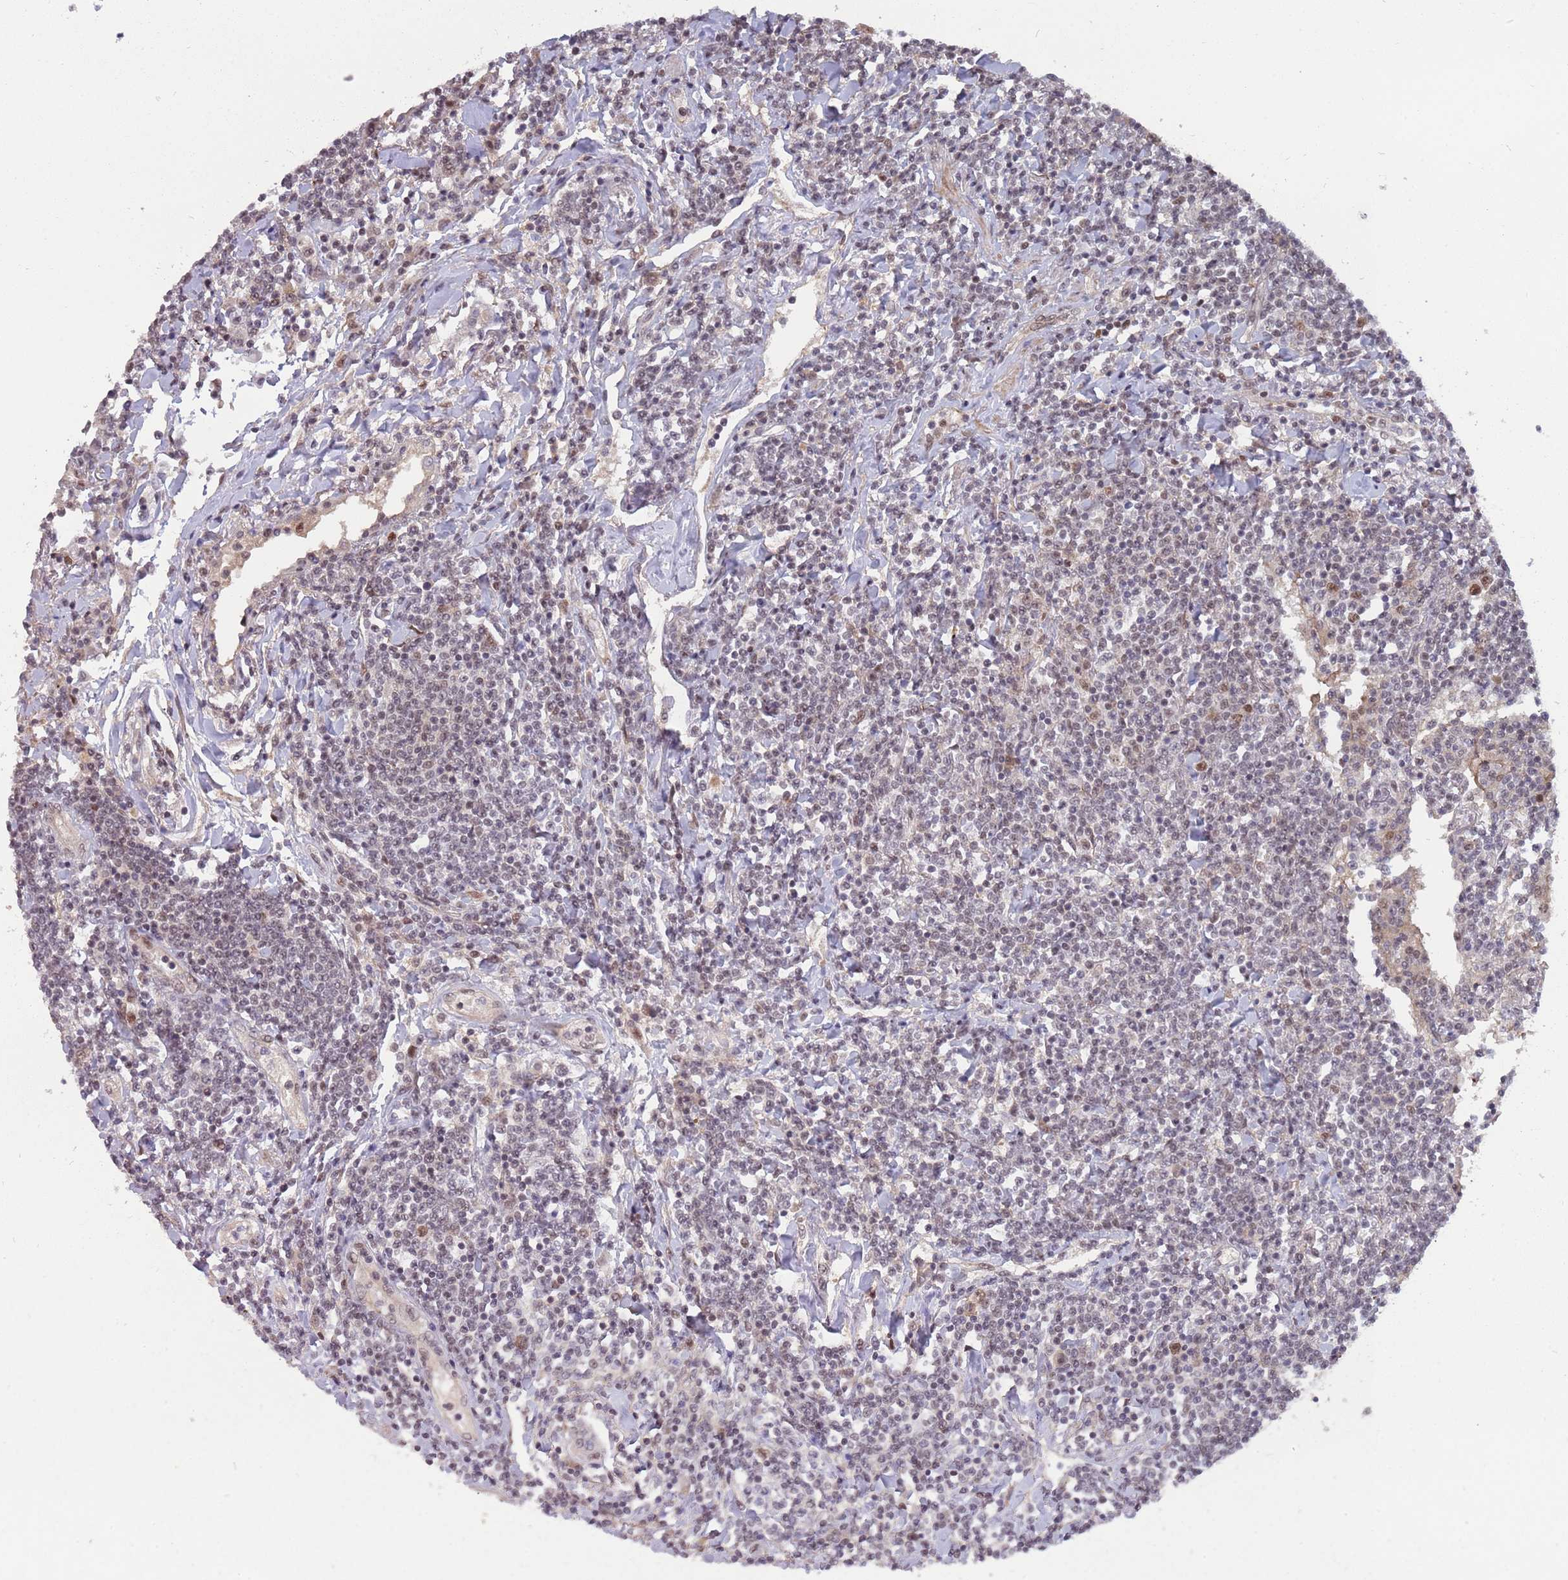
{"staining": {"intensity": "negative", "quantity": "none", "location": "none"}, "tissue": "lymphoma", "cell_type": "Tumor cells", "image_type": "cancer", "snomed": [{"axis": "morphology", "description": "Malignant lymphoma, non-Hodgkin's type, Low grade"}, {"axis": "topography", "description": "Lung"}], "caption": "Immunohistochemistry photomicrograph of neoplastic tissue: lymphoma stained with DAB demonstrates no significant protein positivity in tumor cells. (Brightfield microscopy of DAB (3,3'-diaminobenzidine) immunohistochemistry (IHC) at high magnification).", "gene": "ZBTB7A", "patient": {"sex": "female", "age": 71}}